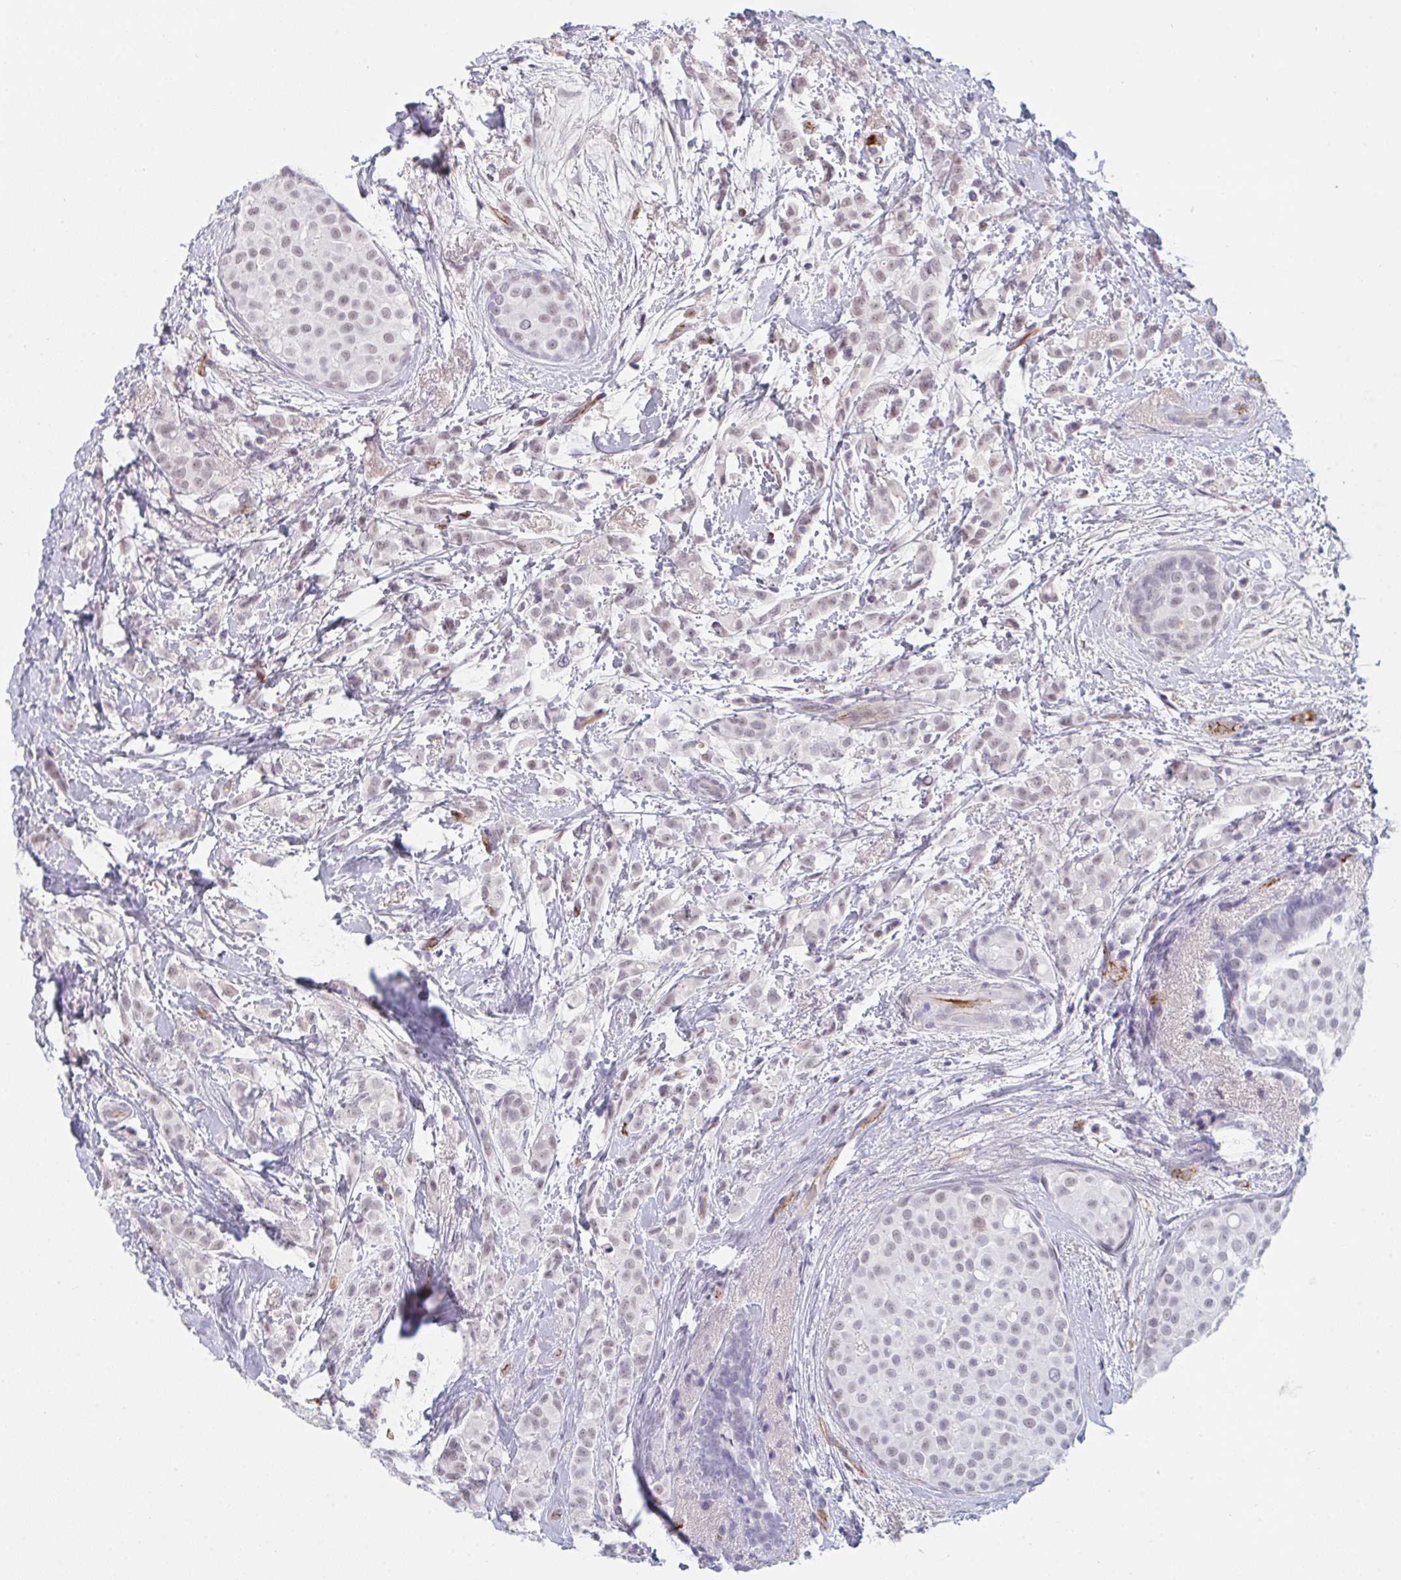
{"staining": {"intensity": "negative", "quantity": "none", "location": "none"}, "tissue": "breast cancer", "cell_type": "Tumor cells", "image_type": "cancer", "snomed": [{"axis": "morphology", "description": "Lobular carcinoma"}, {"axis": "topography", "description": "Breast"}], "caption": "Tumor cells are negative for brown protein staining in breast cancer.", "gene": "DSCAML1", "patient": {"sex": "female", "age": 68}}